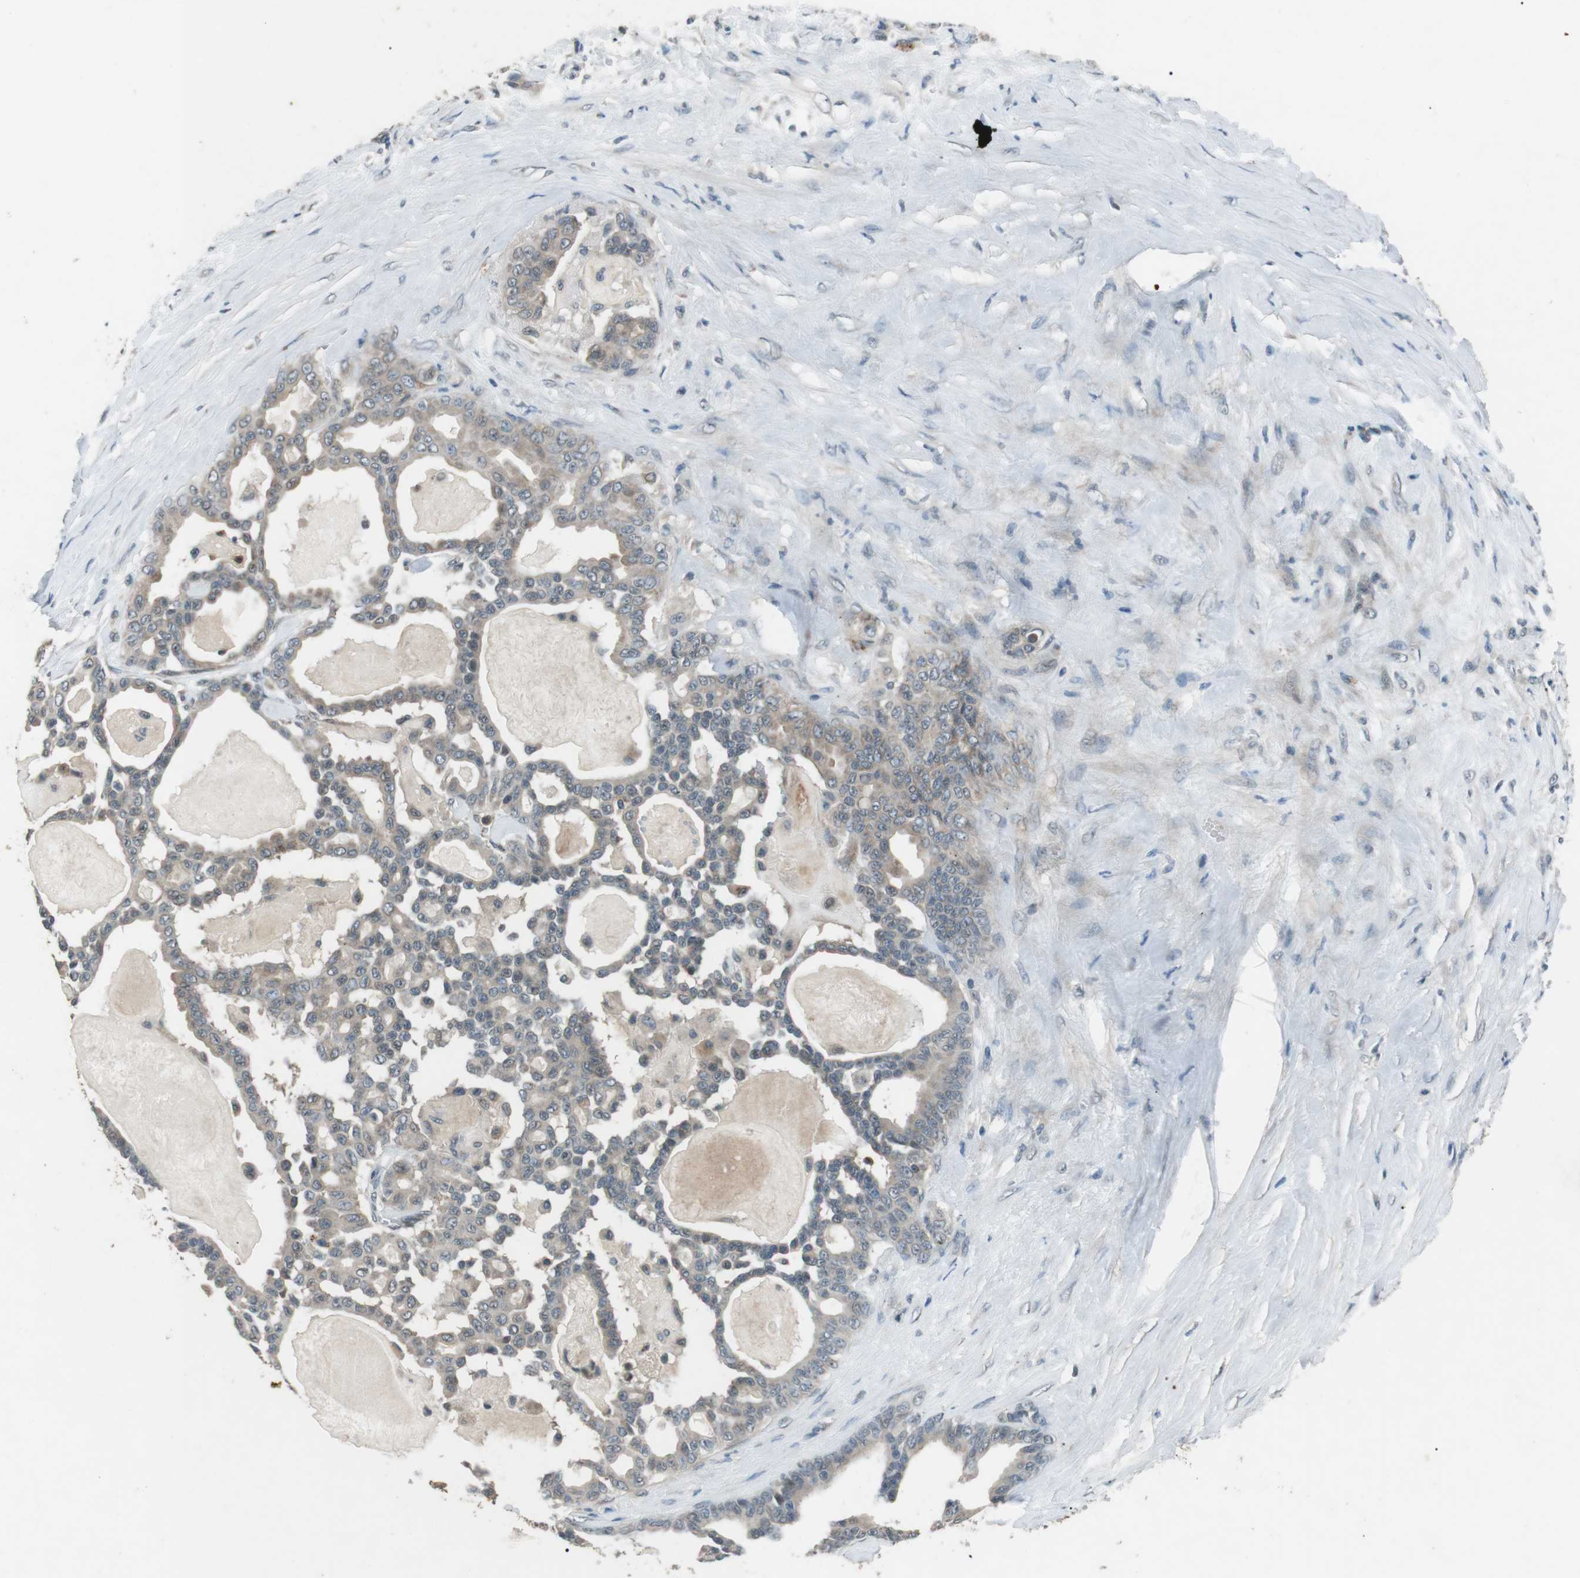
{"staining": {"intensity": "weak", "quantity": "25%-75%", "location": "cytoplasmic/membranous"}, "tissue": "pancreatic cancer", "cell_type": "Tumor cells", "image_type": "cancer", "snomed": [{"axis": "morphology", "description": "Adenocarcinoma, NOS"}, {"axis": "topography", "description": "Pancreas"}], "caption": "Pancreatic cancer tissue exhibits weak cytoplasmic/membranous positivity in about 25%-75% of tumor cells, visualized by immunohistochemistry. (DAB = brown stain, brightfield microscopy at high magnification).", "gene": "NEK7", "patient": {"sex": "male", "age": 63}}